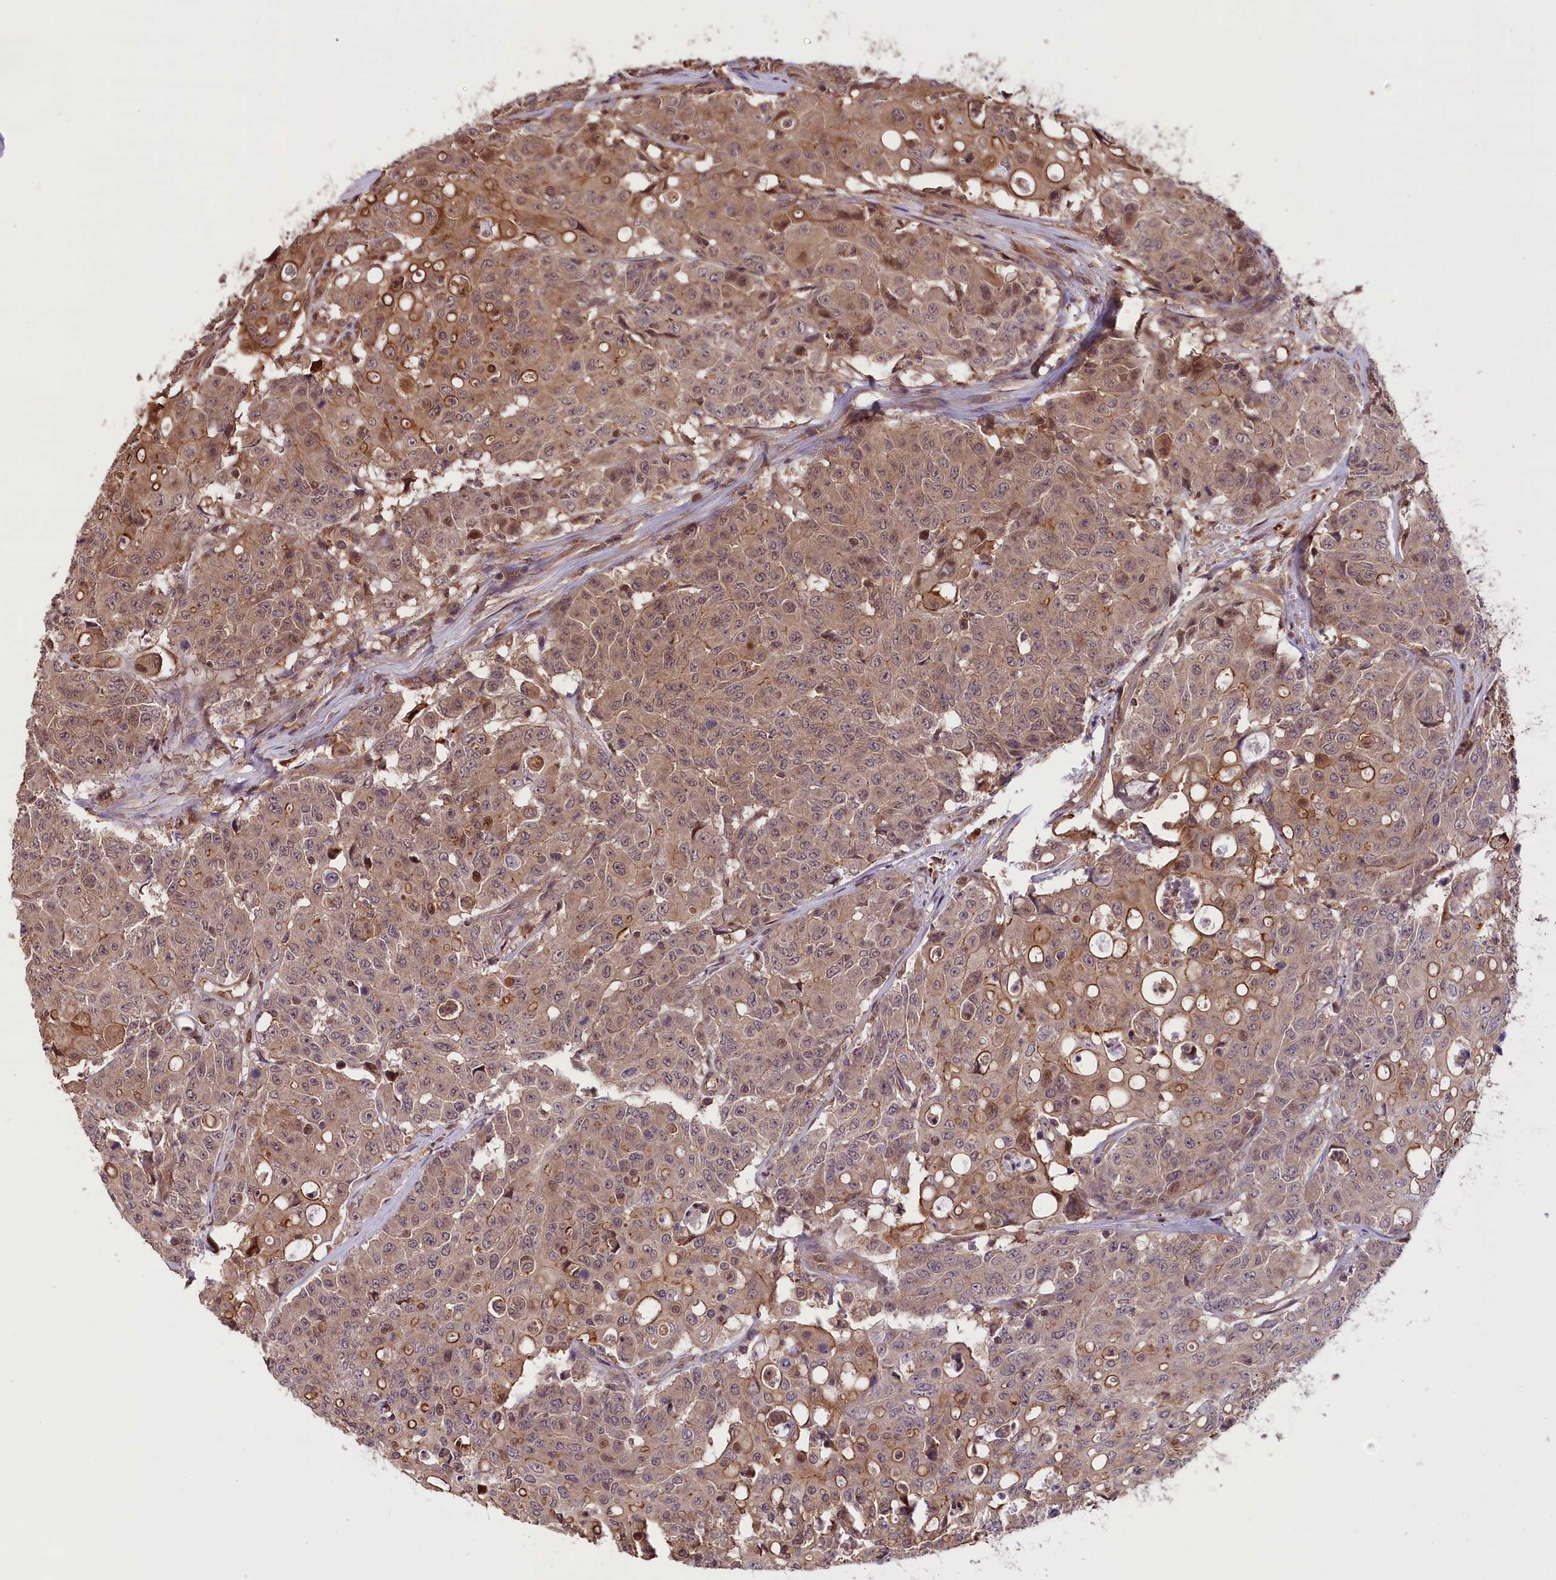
{"staining": {"intensity": "moderate", "quantity": ">75%", "location": "cytoplasmic/membranous,nuclear"}, "tissue": "colorectal cancer", "cell_type": "Tumor cells", "image_type": "cancer", "snomed": [{"axis": "morphology", "description": "Adenocarcinoma, NOS"}, {"axis": "topography", "description": "Colon"}], "caption": "Brown immunohistochemical staining in colorectal cancer shows moderate cytoplasmic/membranous and nuclear staining in approximately >75% of tumor cells.", "gene": "RIC8A", "patient": {"sex": "male", "age": 51}}